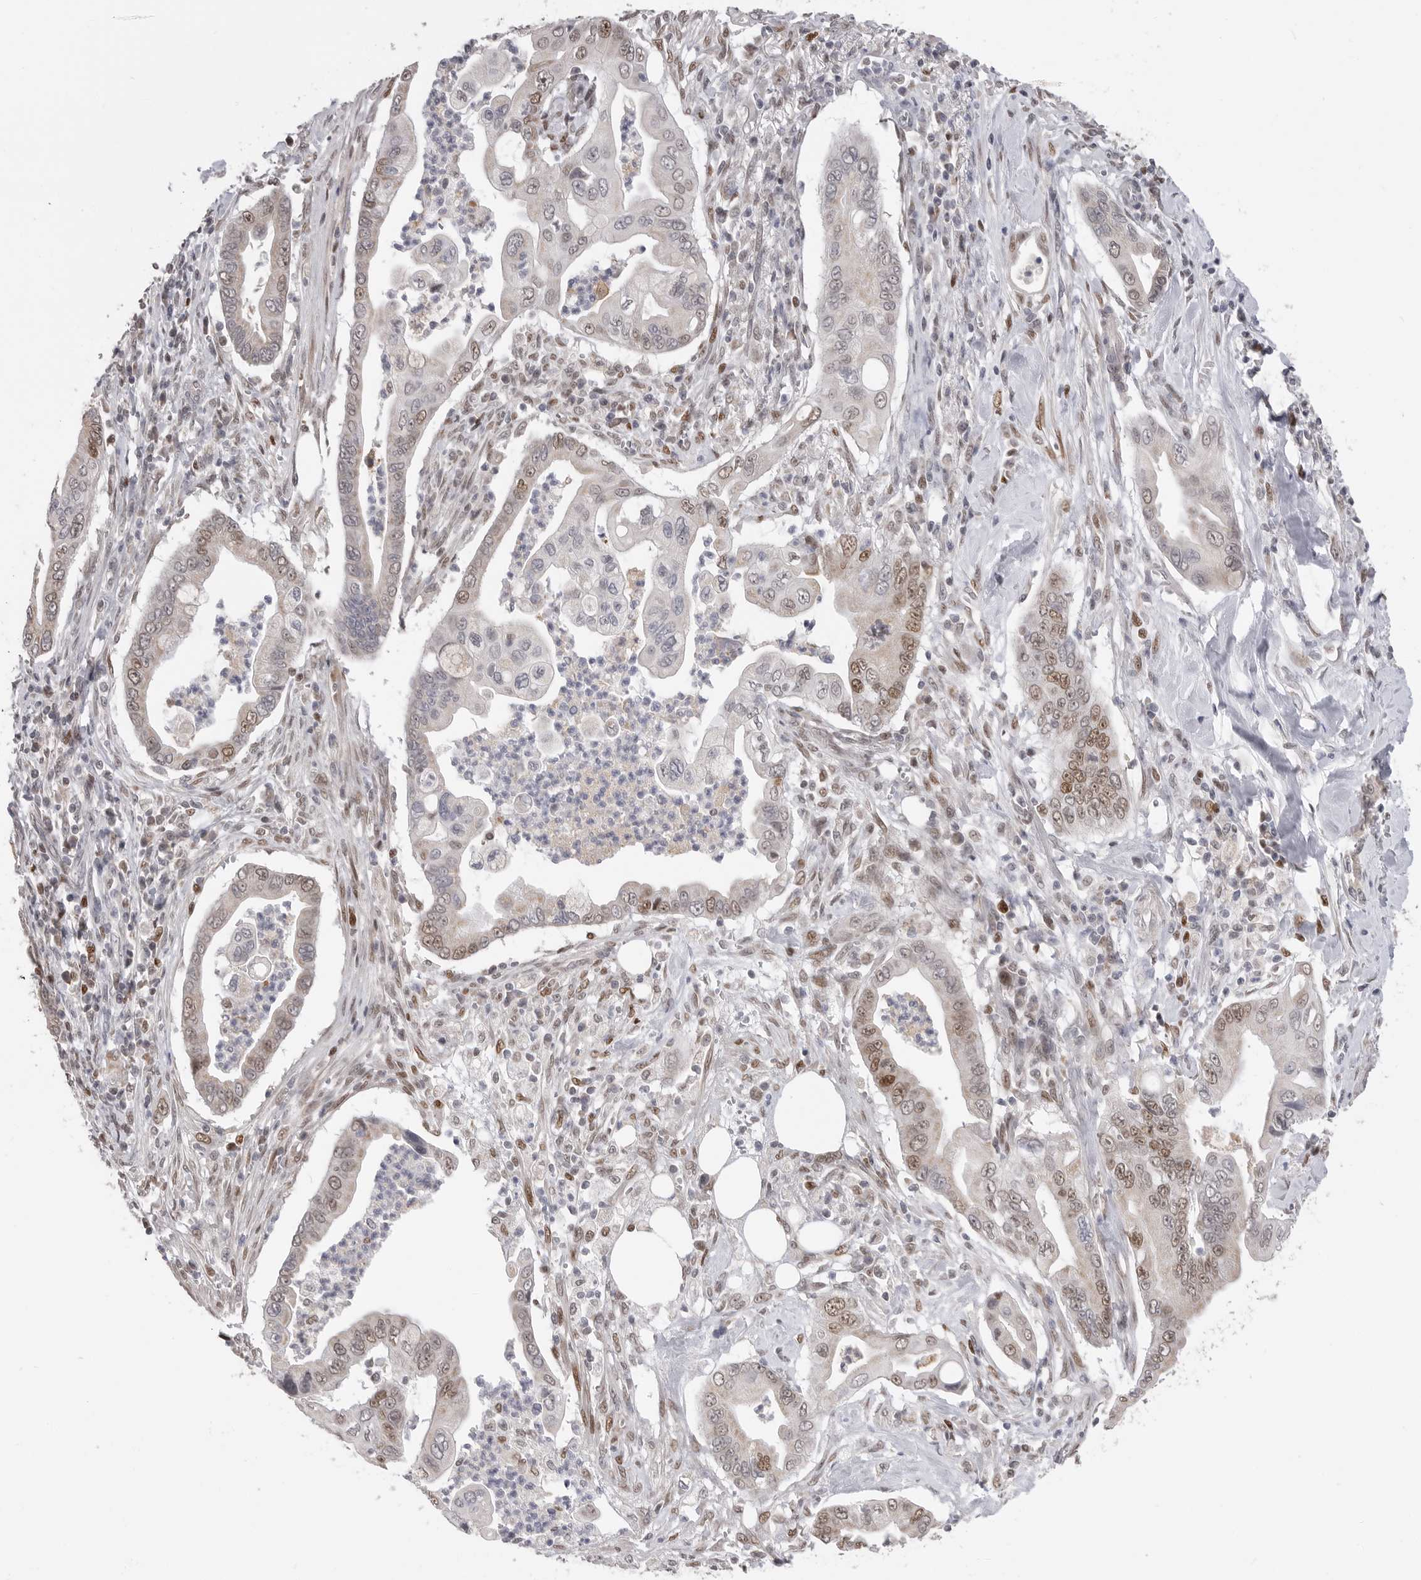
{"staining": {"intensity": "moderate", "quantity": "25%-75%", "location": "nuclear"}, "tissue": "pancreatic cancer", "cell_type": "Tumor cells", "image_type": "cancer", "snomed": [{"axis": "morphology", "description": "Adenocarcinoma, NOS"}, {"axis": "topography", "description": "Pancreas"}], "caption": "A histopathology image of human pancreatic cancer stained for a protein reveals moderate nuclear brown staining in tumor cells. Ihc stains the protein in brown and the nuclei are stained blue.", "gene": "SMARCC1", "patient": {"sex": "male", "age": 78}}